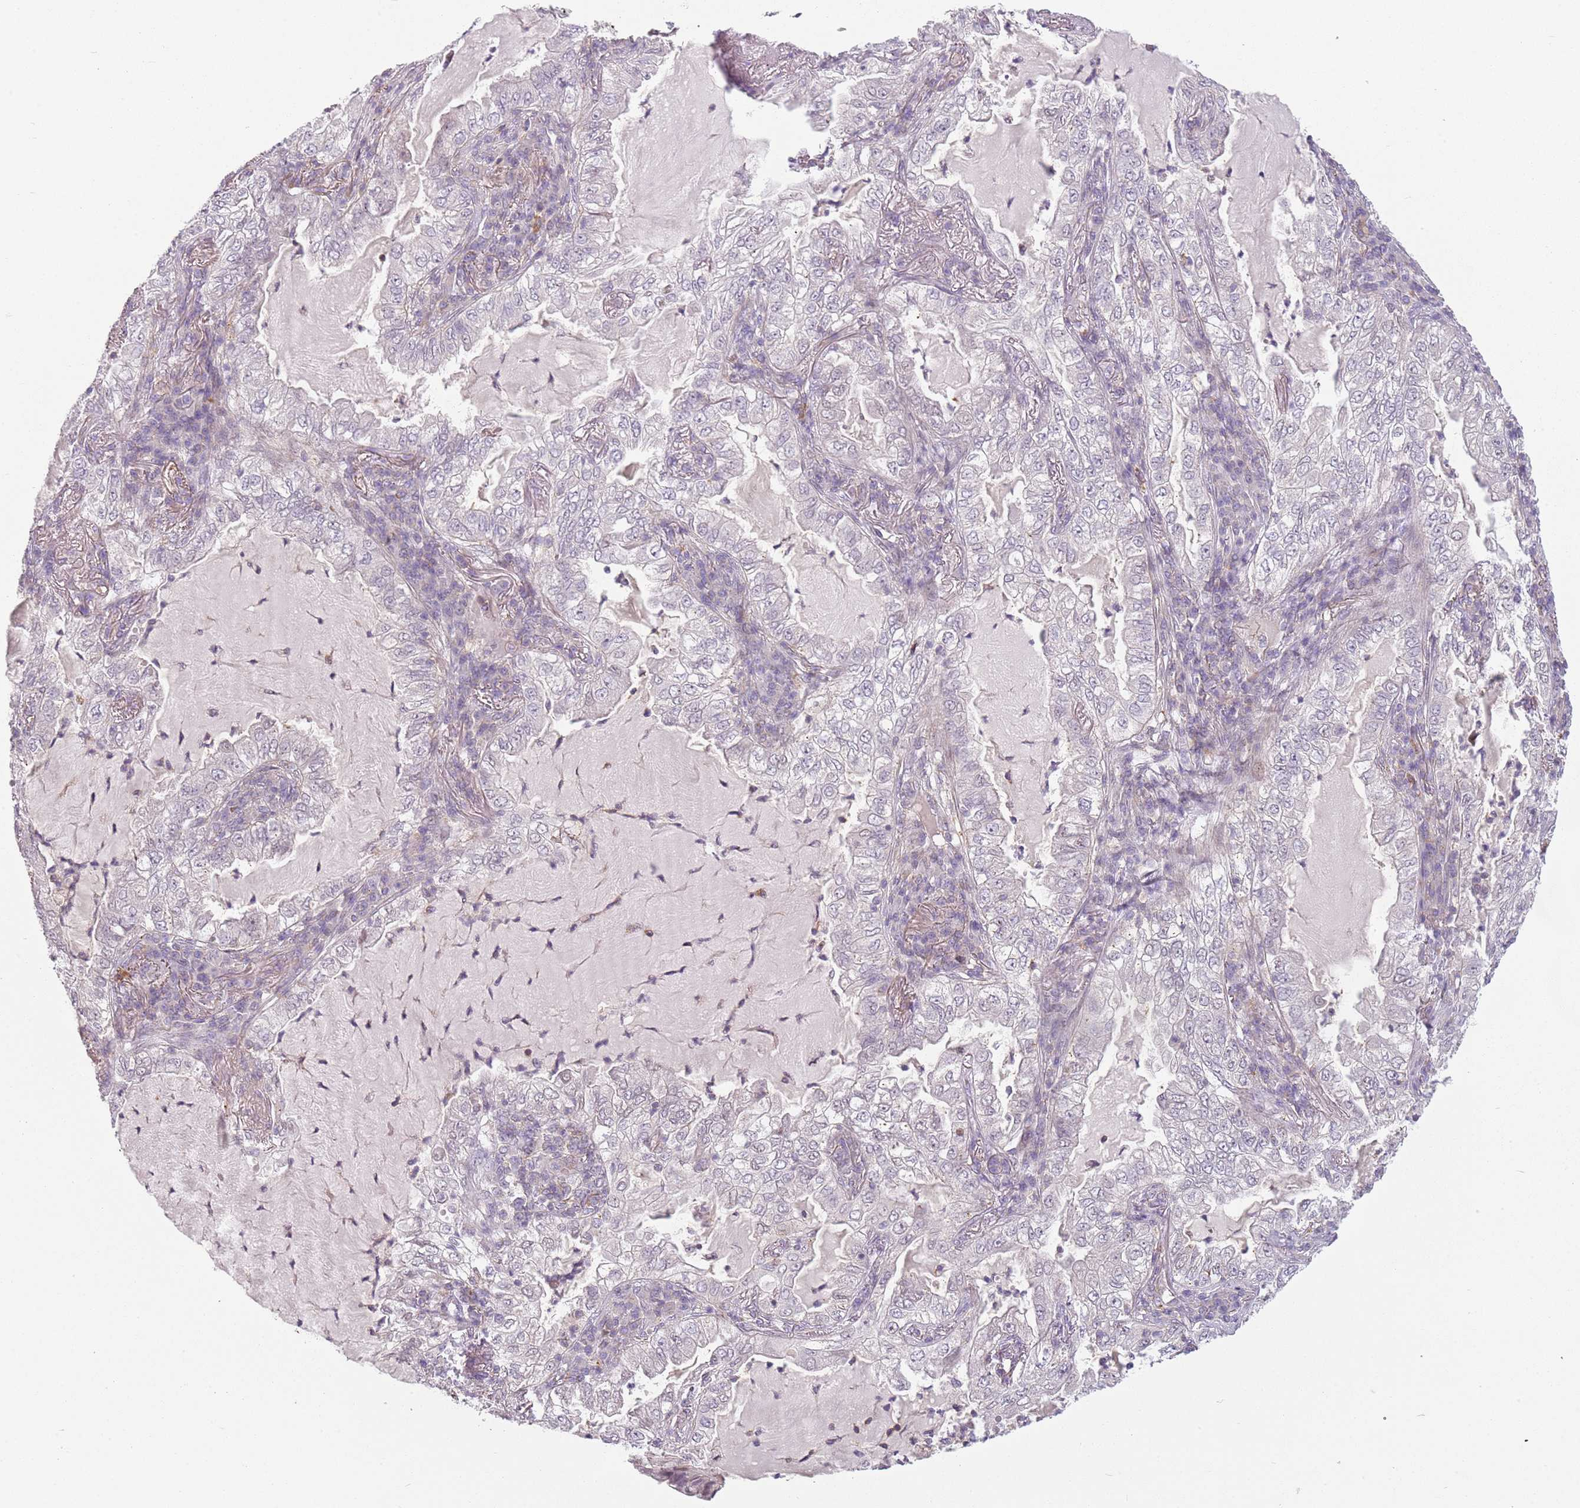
{"staining": {"intensity": "negative", "quantity": "none", "location": "none"}, "tissue": "lung cancer", "cell_type": "Tumor cells", "image_type": "cancer", "snomed": [{"axis": "morphology", "description": "Adenocarcinoma, NOS"}, {"axis": "topography", "description": "Lung"}], "caption": "The IHC photomicrograph has no significant positivity in tumor cells of lung cancer tissue.", "gene": "DEFB116", "patient": {"sex": "female", "age": 73}}